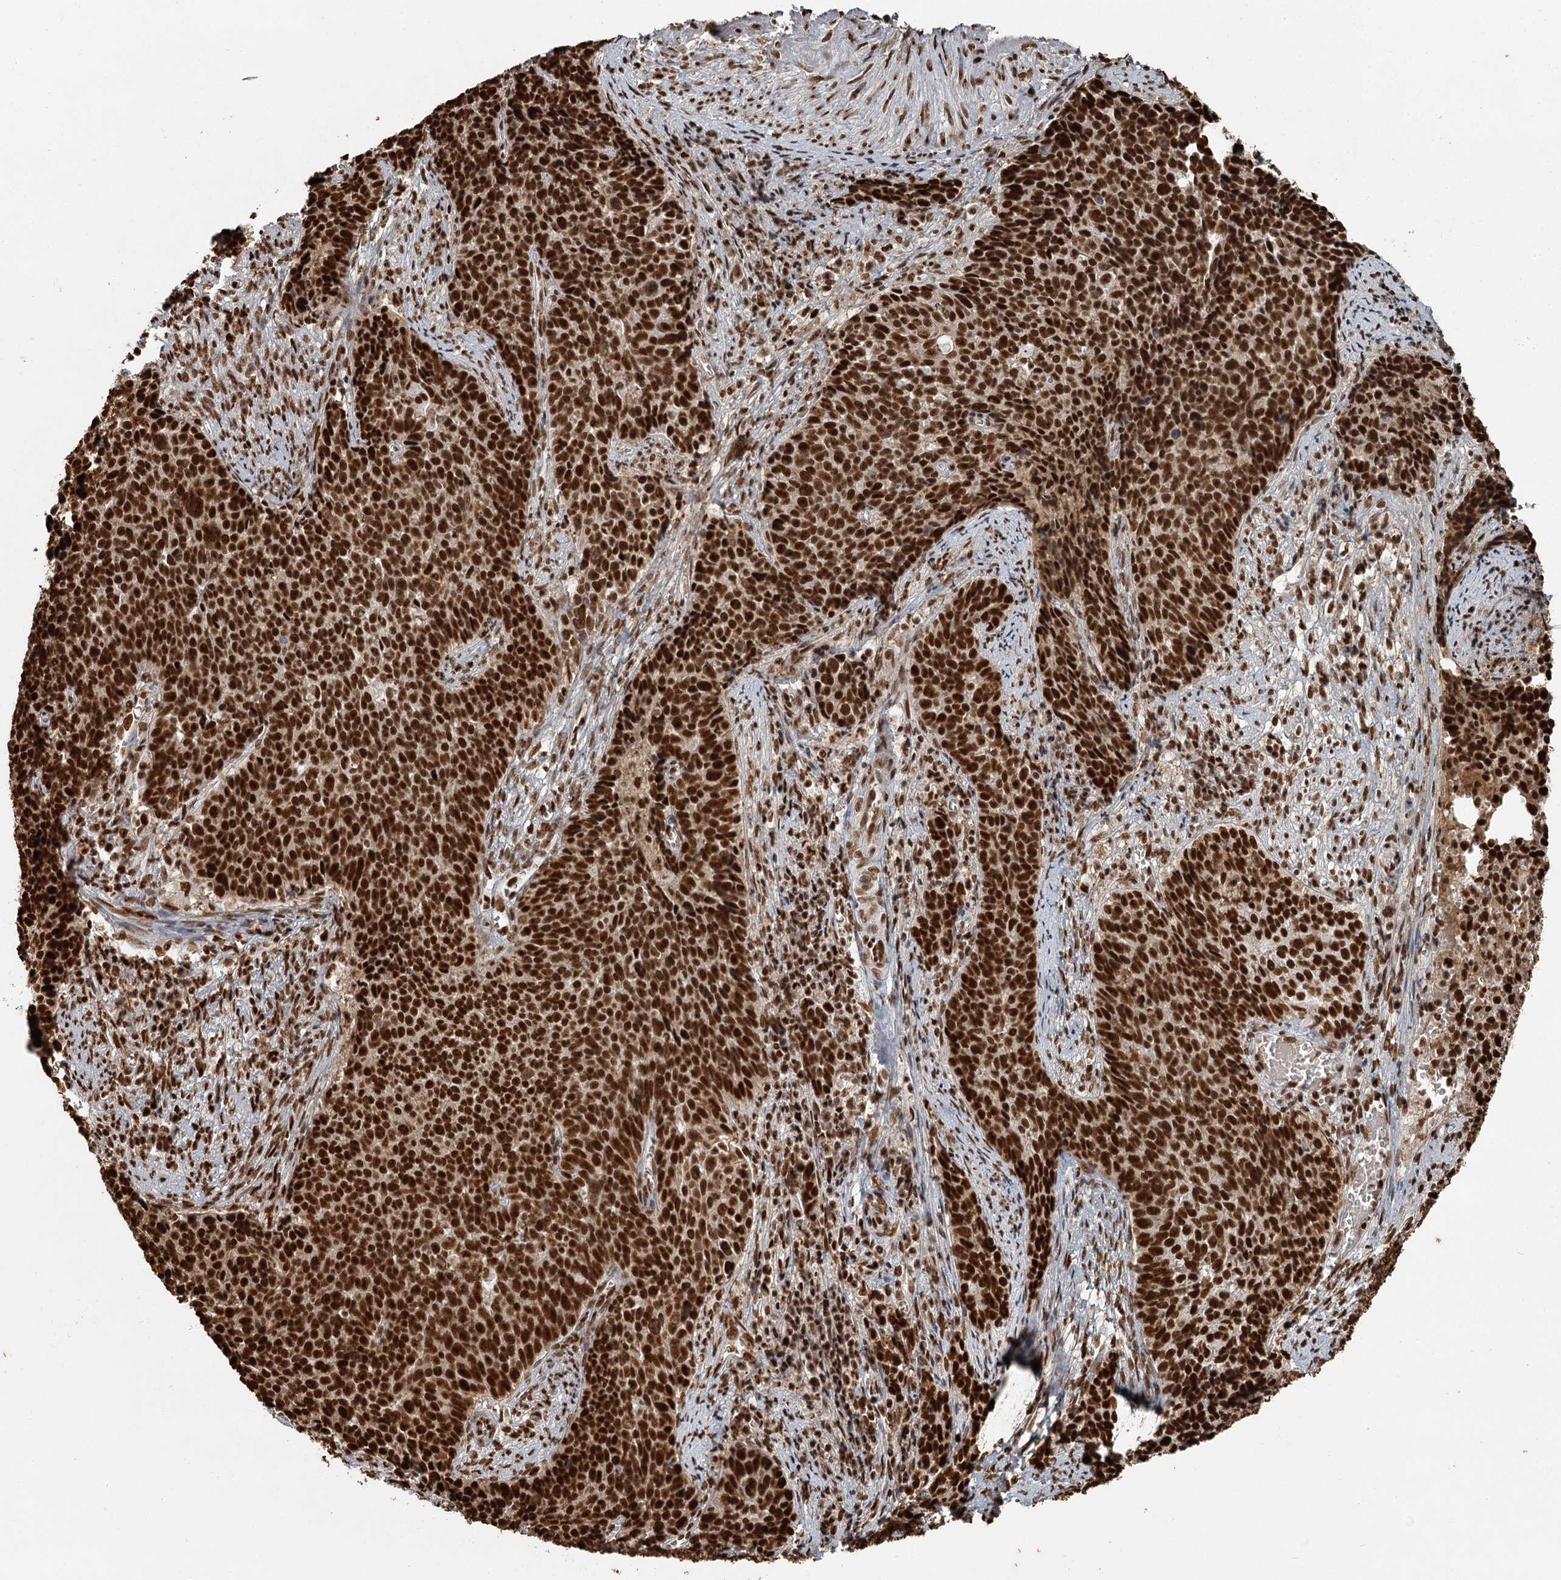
{"staining": {"intensity": "strong", "quantity": ">75%", "location": "nuclear"}, "tissue": "cervical cancer", "cell_type": "Tumor cells", "image_type": "cancer", "snomed": [{"axis": "morphology", "description": "Squamous cell carcinoma, NOS"}, {"axis": "topography", "description": "Cervix"}], "caption": "There is high levels of strong nuclear staining in tumor cells of squamous cell carcinoma (cervical), as demonstrated by immunohistochemical staining (brown color).", "gene": "RBBP7", "patient": {"sex": "female", "age": 39}}